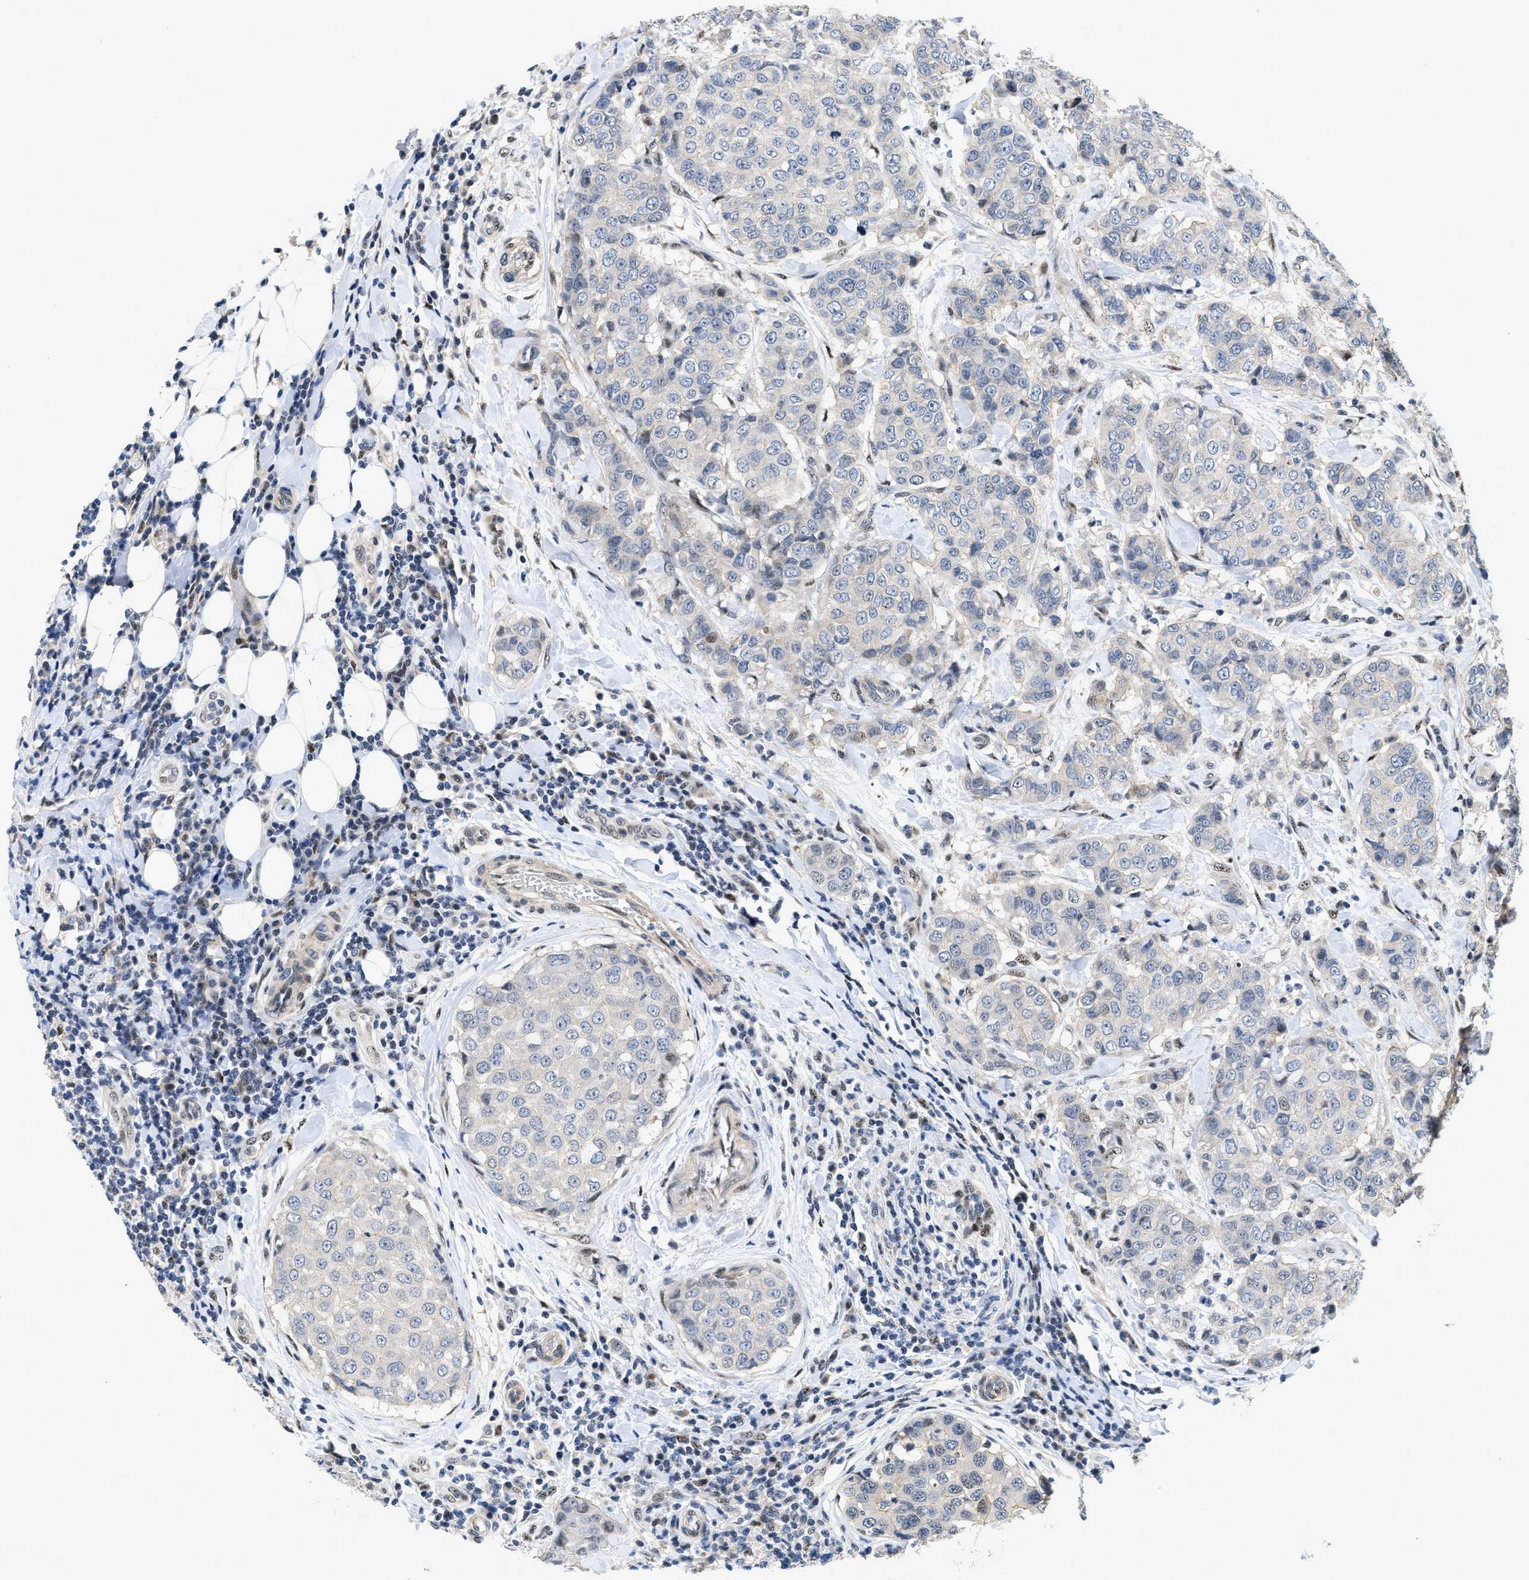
{"staining": {"intensity": "negative", "quantity": "none", "location": "none"}, "tissue": "breast cancer", "cell_type": "Tumor cells", "image_type": "cancer", "snomed": [{"axis": "morphology", "description": "Duct carcinoma"}, {"axis": "topography", "description": "Breast"}], "caption": "This is an immunohistochemistry (IHC) micrograph of human breast infiltrating ductal carcinoma. There is no expression in tumor cells.", "gene": "VIP", "patient": {"sex": "female", "age": 27}}